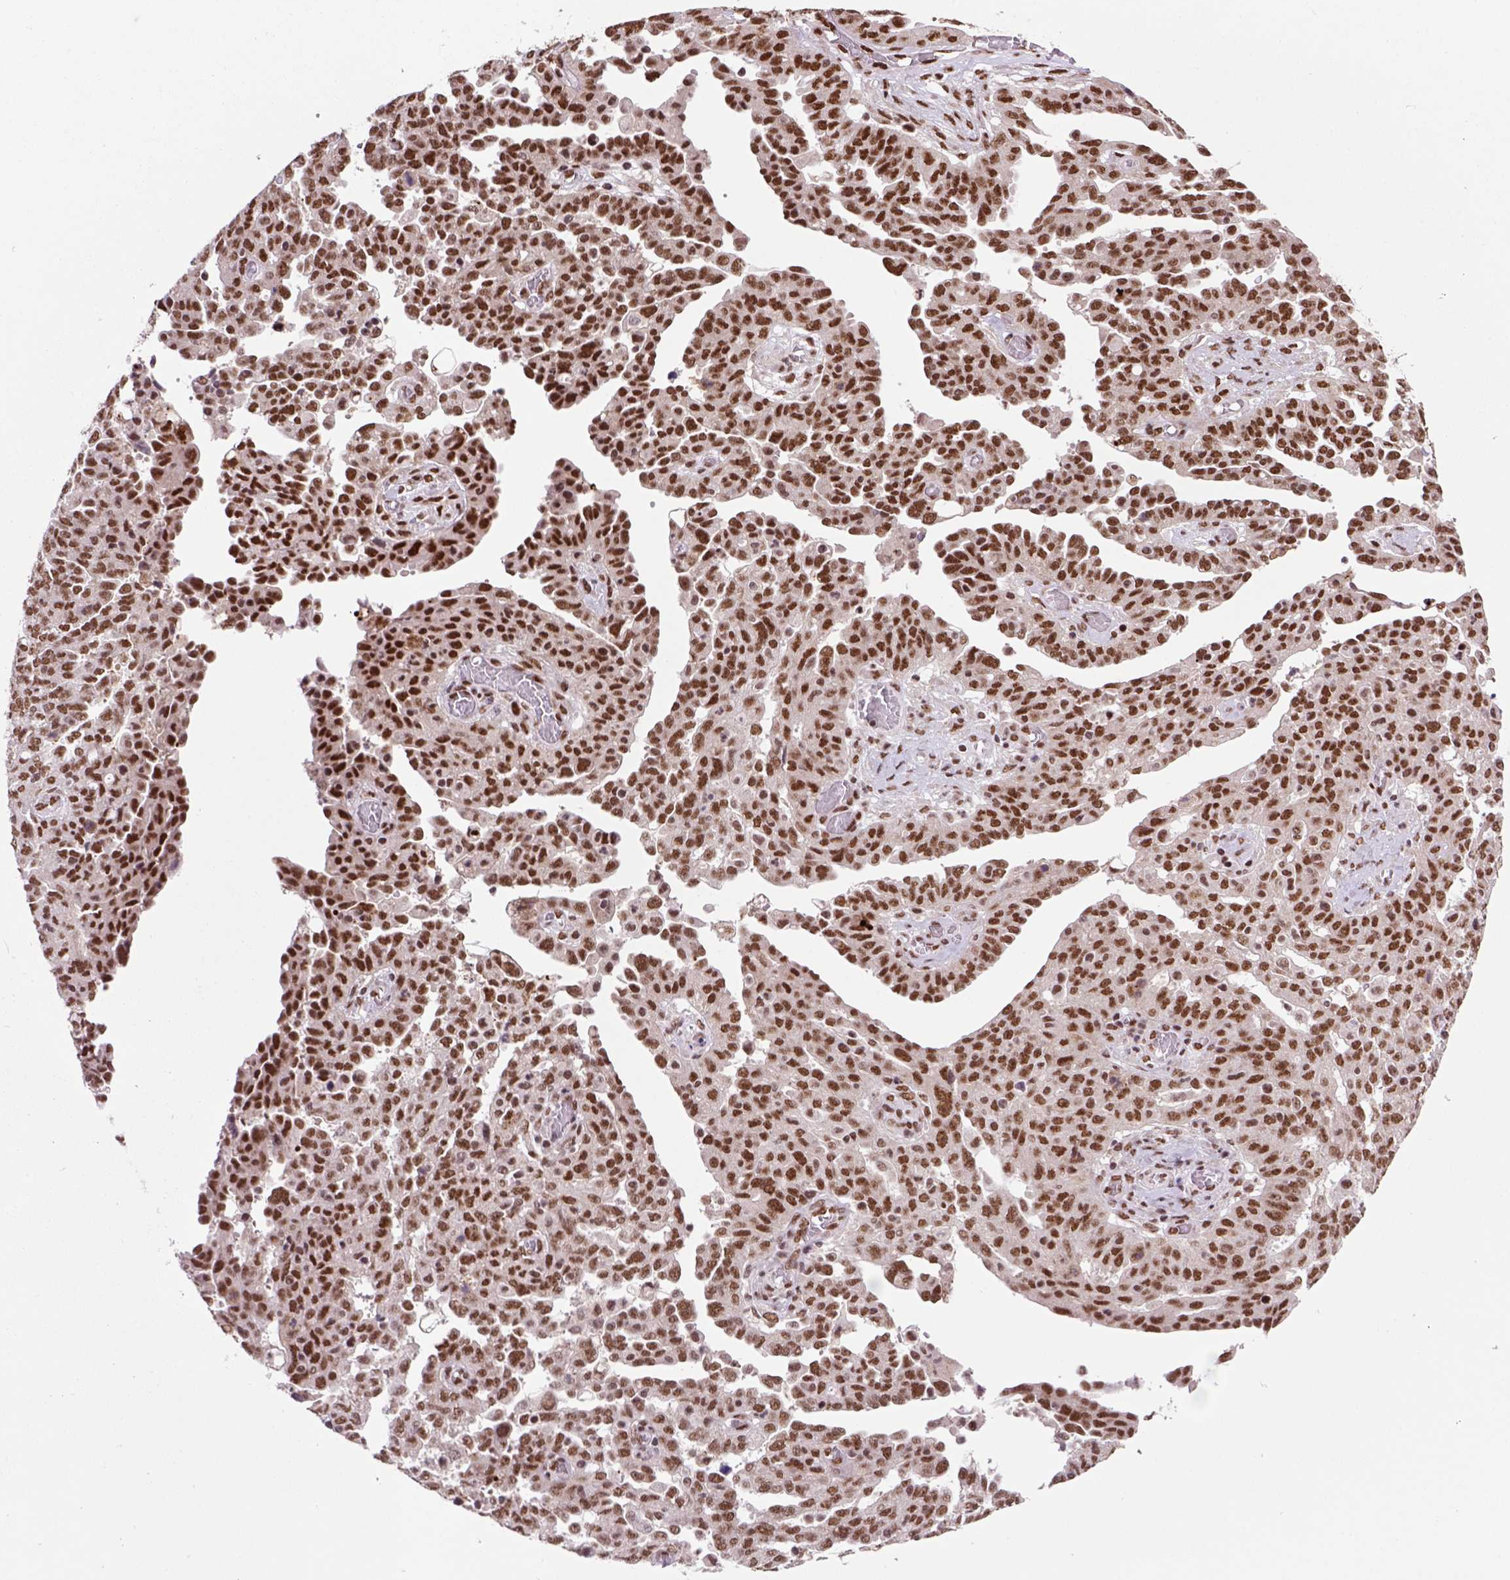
{"staining": {"intensity": "moderate", "quantity": ">75%", "location": "nuclear"}, "tissue": "ovarian cancer", "cell_type": "Tumor cells", "image_type": "cancer", "snomed": [{"axis": "morphology", "description": "Cystadenocarcinoma, serous, NOS"}, {"axis": "topography", "description": "Ovary"}], "caption": "This image reveals immunohistochemistry (IHC) staining of human ovarian cancer, with medium moderate nuclear staining in about >75% of tumor cells.", "gene": "NSMCE2", "patient": {"sex": "female", "age": 67}}